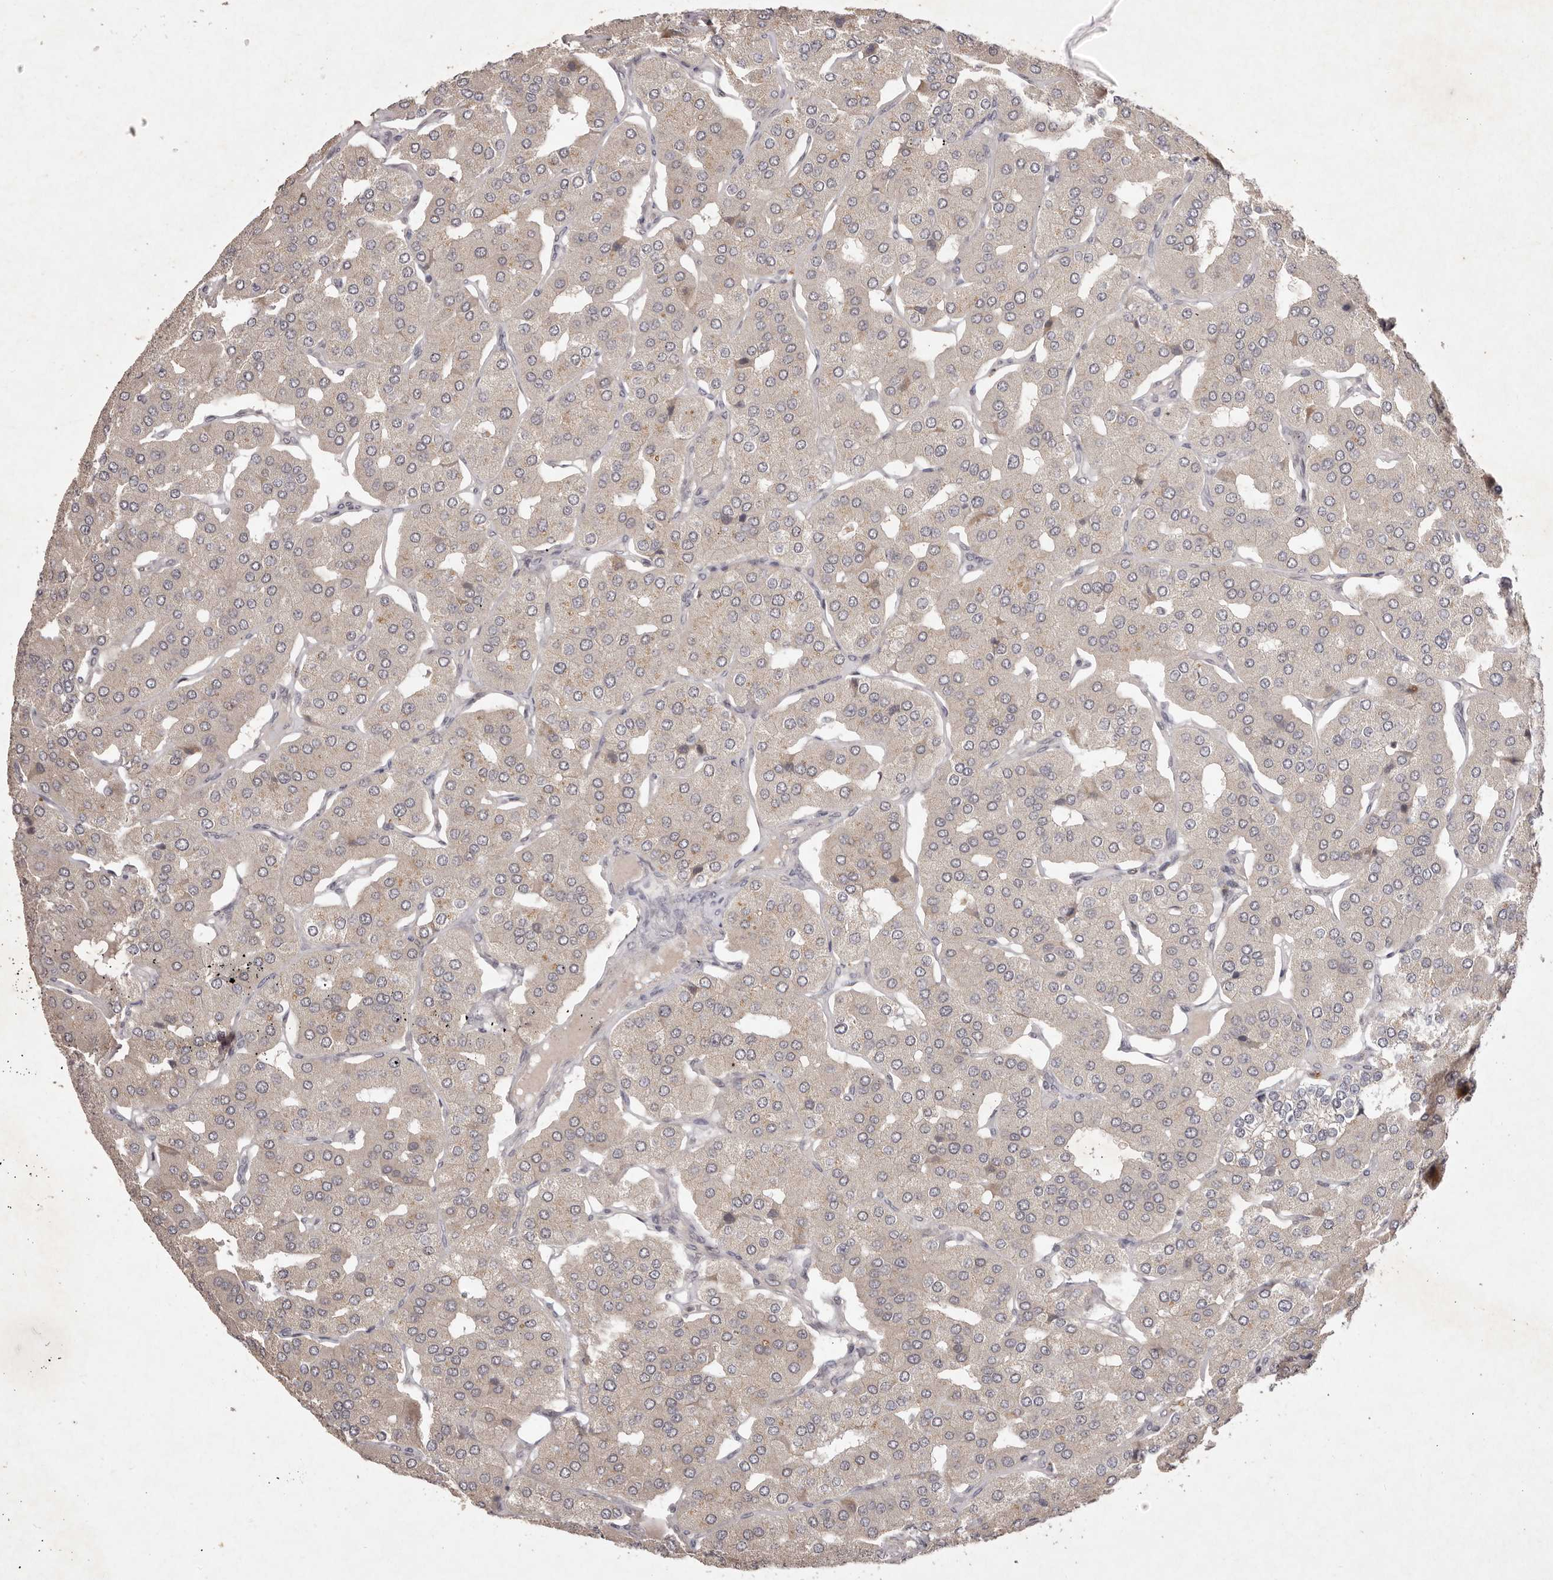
{"staining": {"intensity": "weak", "quantity": "25%-75%", "location": "nuclear"}, "tissue": "parathyroid gland", "cell_type": "Glandular cells", "image_type": "normal", "snomed": [{"axis": "morphology", "description": "Normal tissue, NOS"}, {"axis": "morphology", "description": "Adenoma, NOS"}, {"axis": "topography", "description": "Parathyroid gland"}], "caption": "Glandular cells demonstrate weak nuclear staining in approximately 25%-75% of cells in normal parathyroid gland.", "gene": "BUD31", "patient": {"sex": "female", "age": 86}}